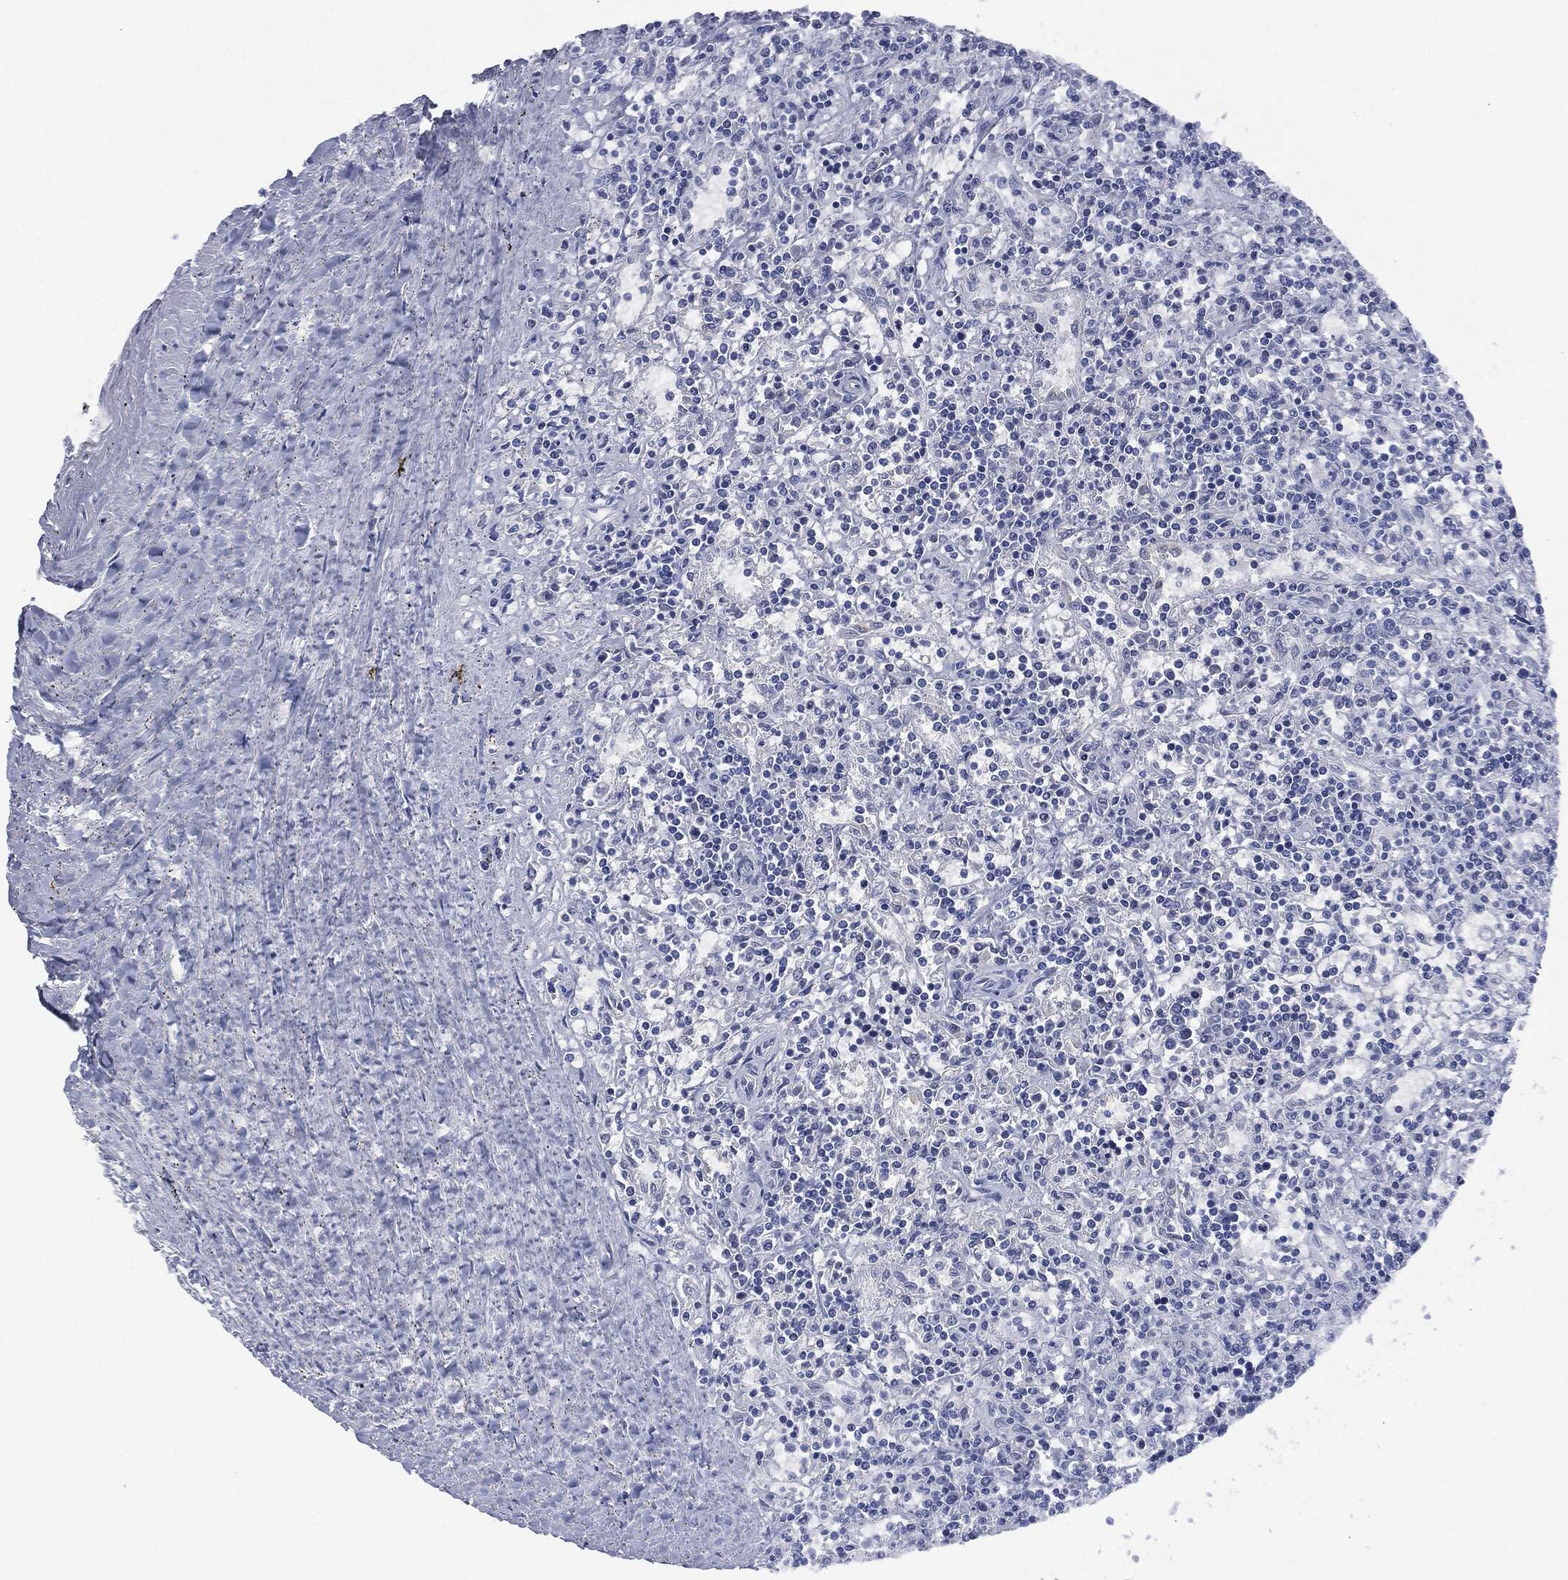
{"staining": {"intensity": "negative", "quantity": "none", "location": "none"}, "tissue": "lymphoma", "cell_type": "Tumor cells", "image_type": "cancer", "snomed": [{"axis": "morphology", "description": "Malignant lymphoma, non-Hodgkin's type, Low grade"}, {"axis": "topography", "description": "Spleen"}], "caption": "Immunohistochemical staining of lymphoma displays no significant staining in tumor cells.", "gene": "MUC16", "patient": {"sex": "male", "age": 62}}